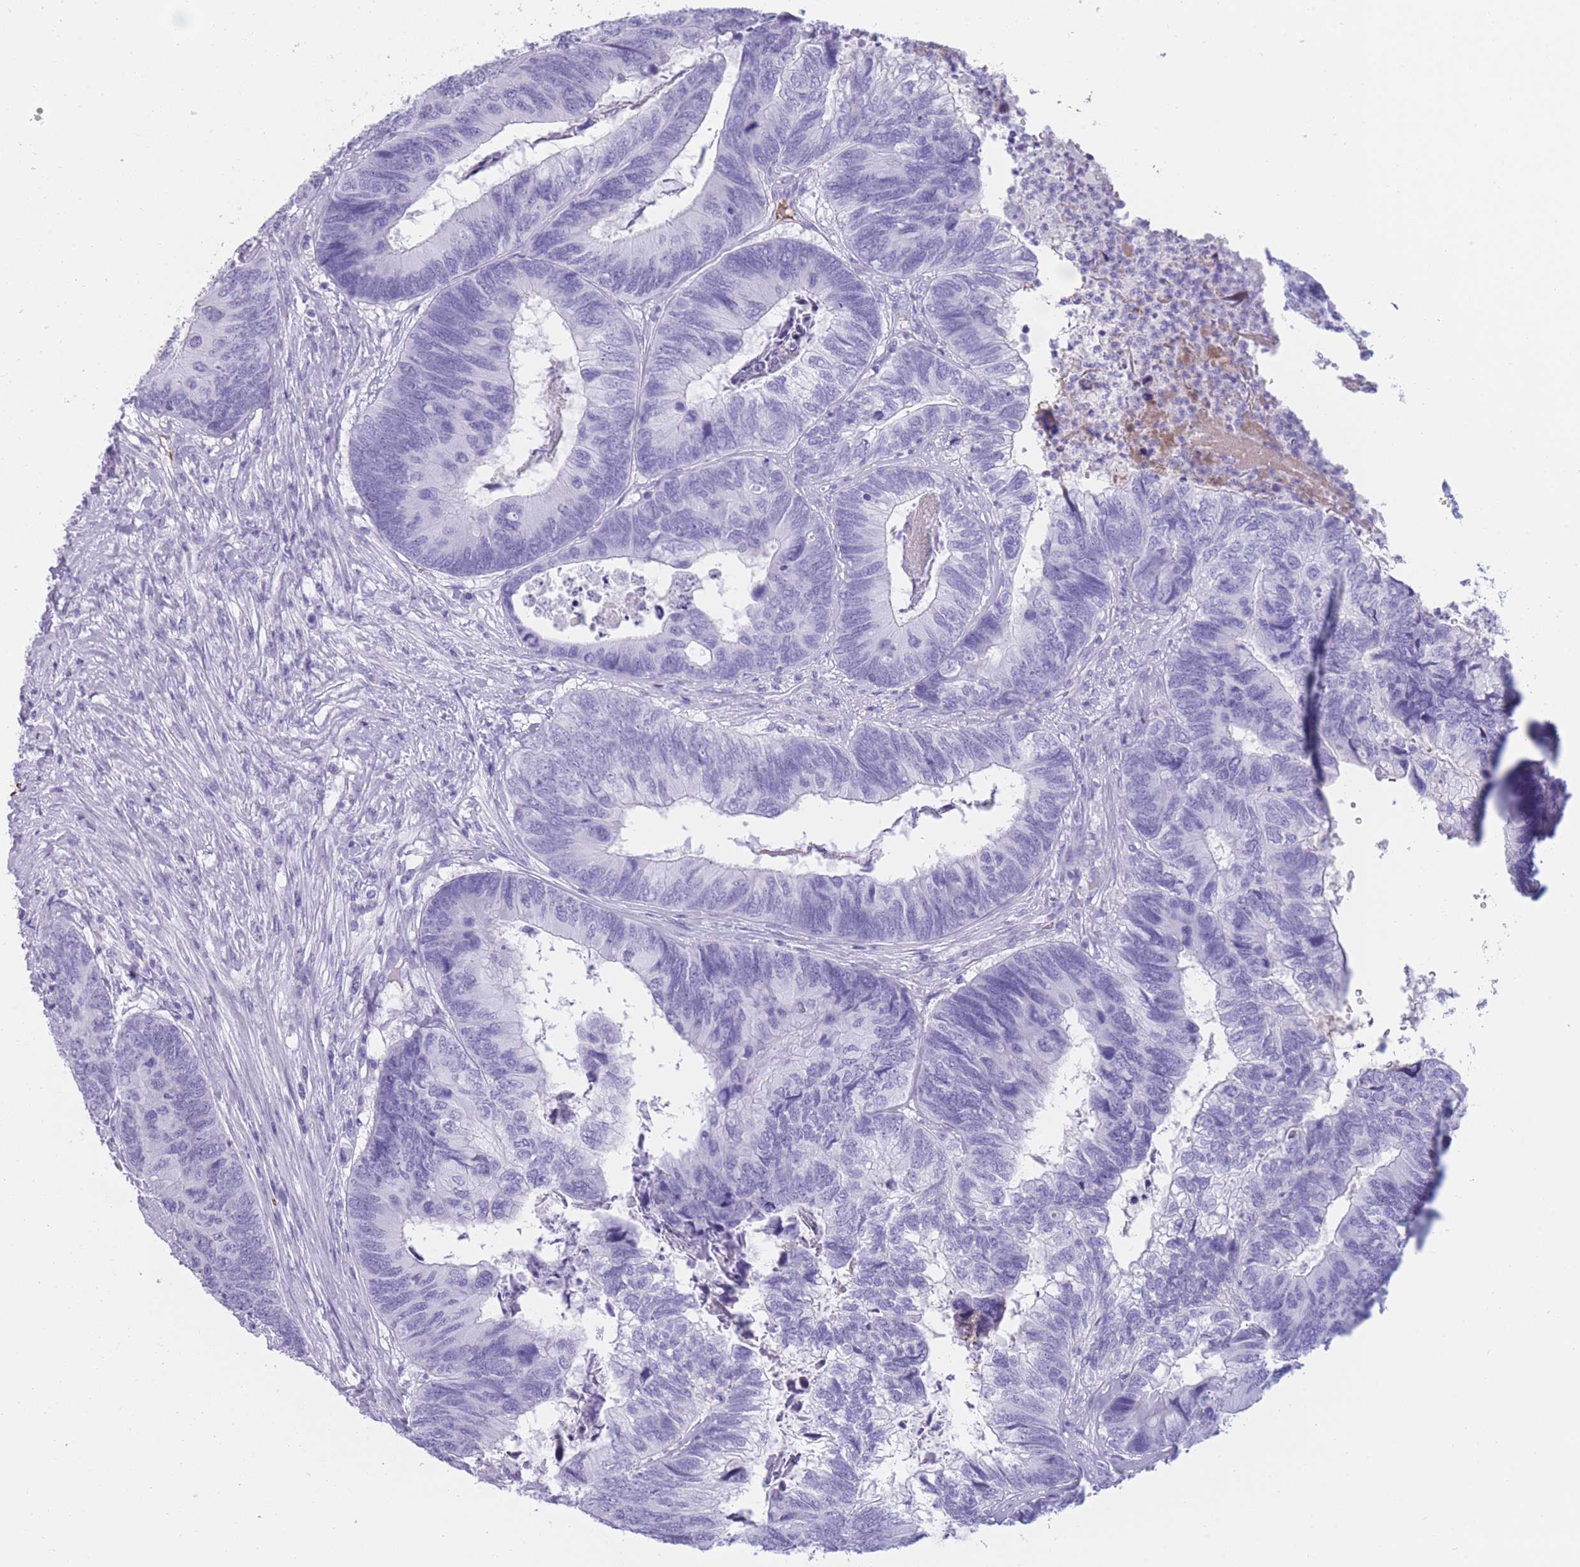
{"staining": {"intensity": "negative", "quantity": "none", "location": "none"}, "tissue": "colorectal cancer", "cell_type": "Tumor cells", "image_type": "cancer", "snomed": [{"axis": "morphology", "description": "Adenocarcinoma, NOS"}, {"axis": "topography", "description": "Colon"}], "caption": "High power microscopy histopathology image of an IHC micrograph of colorectal cancer, revealing no significant staining in tumor cells.", "gene": "TNFSF11", "patient": {"sex": "female", "age": 67}}